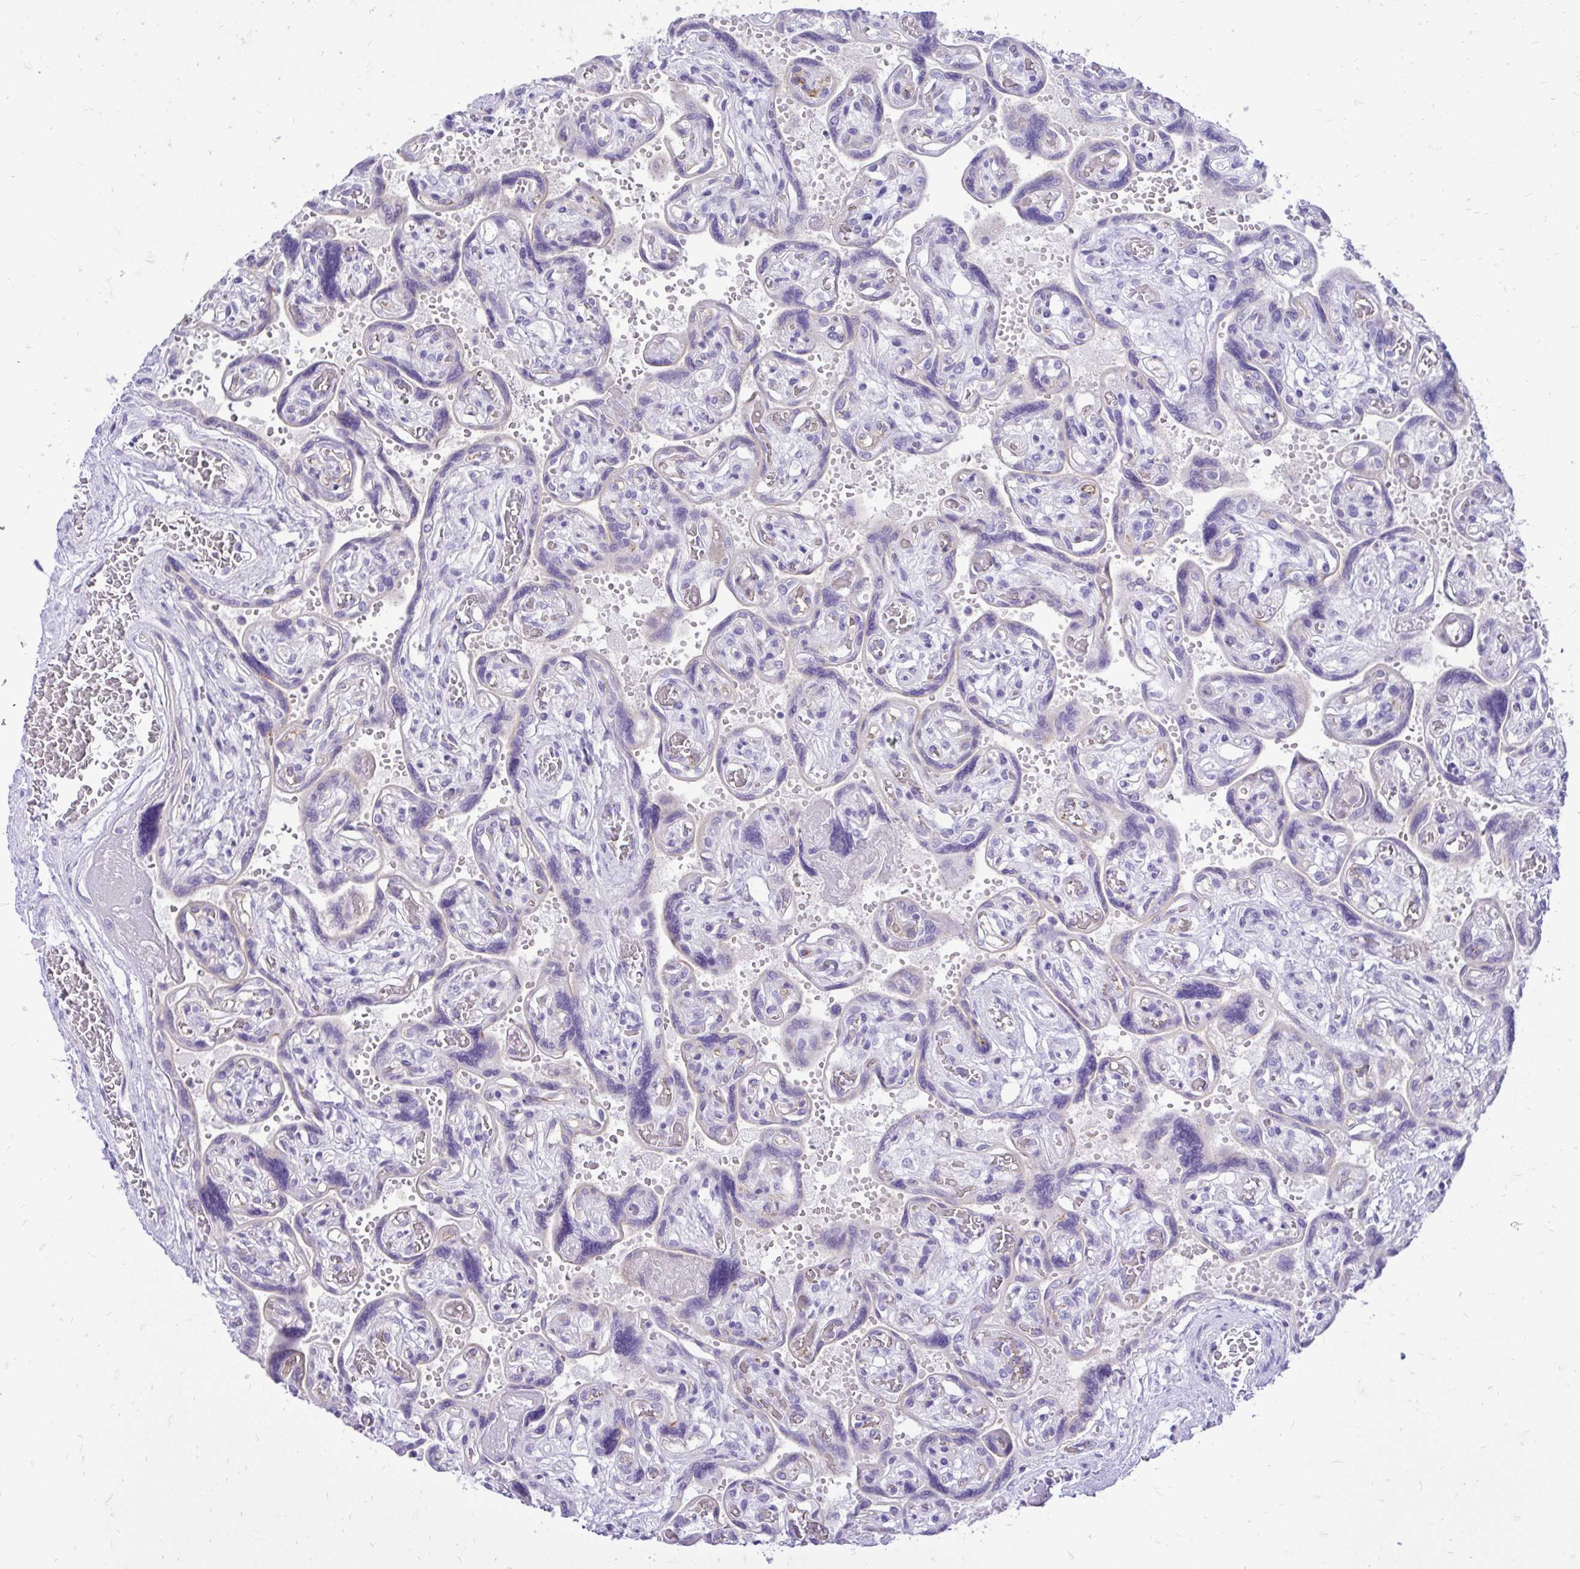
{"staining": {"intensity": "negative", "quantity": "none", "location": "none"}, "tissue": "placenta", "cell_type": "Decidual cells", "image_type": "normal", "snomed": [{"axis": "morphology", "description": "Normal tissue, NOS"}, {"axis": "topography", "description": "Placenta"}], "caption": "Immunohistochemistry (IHC) image of unremarkable placenta: human placenta stained with DAB (3,3'-diaminobenzidine) exhibits no significant protein expression in decidual cells.", "gene": "PELI3", "patient": {"sex": "female", "age": 32}}